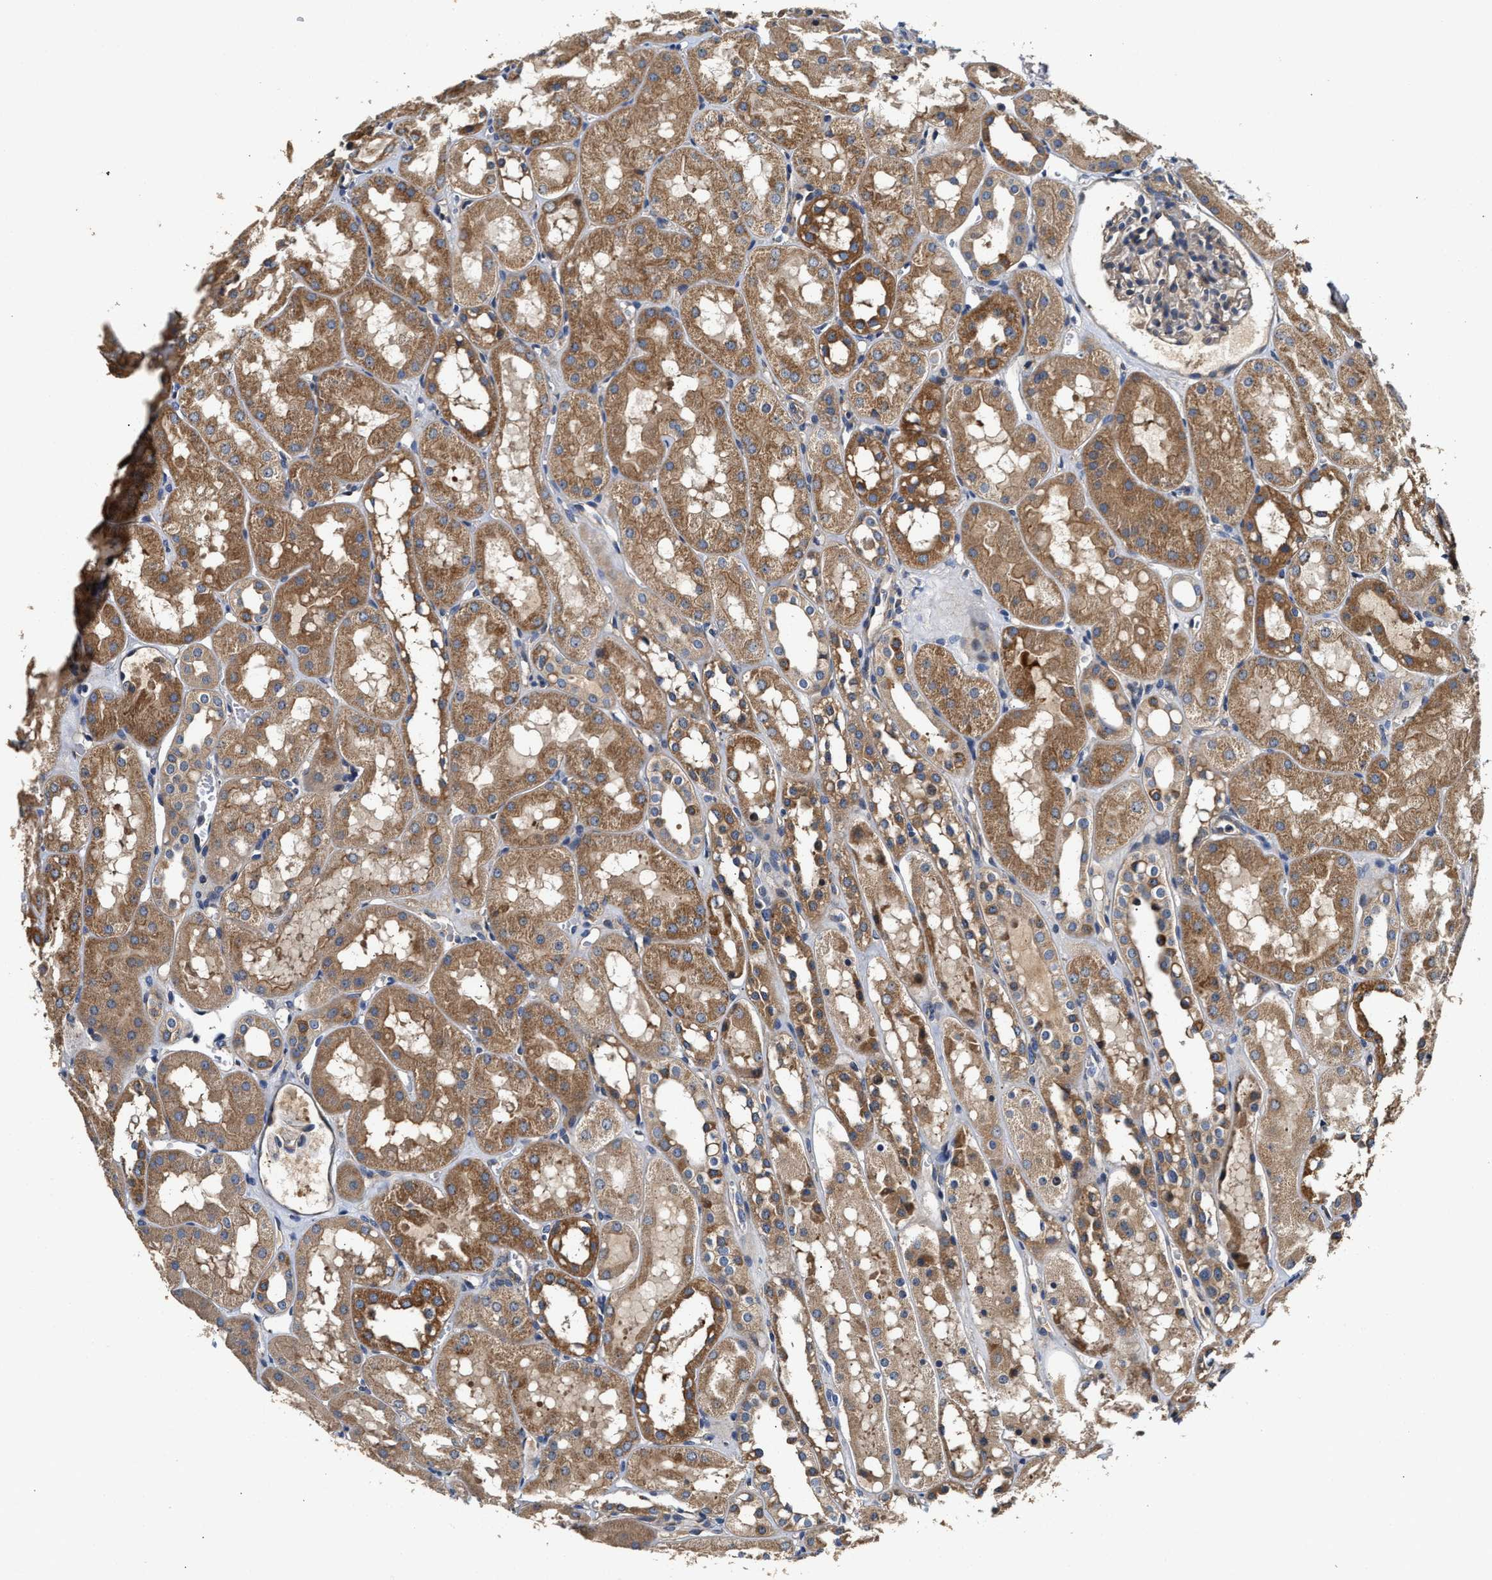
{"staining": {"intensity": "weak", "quantity": "25%-75%", "location": "cytoplasmic/membranous"}, "tissue": "kidney", "cell_type": "Cells in glomeruli", "image_type": "normal", "snomed": [{"axis": "morphology", "description": "Normal tissue, NOS"}, {"axis": "topography", "description": "Kidney"}, {"axis": "topography", "description": "Urinary bladder"}], "caption": "IHC staining of normal kidney, which reveals low levels of weak cytoplasmic/membranous expression in approximately 25%-75% of cells in glomeruli indicating weak cytoplasmic/membranous protein positivity. The staining was performed using DAB (brown) for protein detection and nuclei were counterstained in hematoxylin (blue).", "gene": "TEX2", "patient": {"sex": "male", "age": 16}}